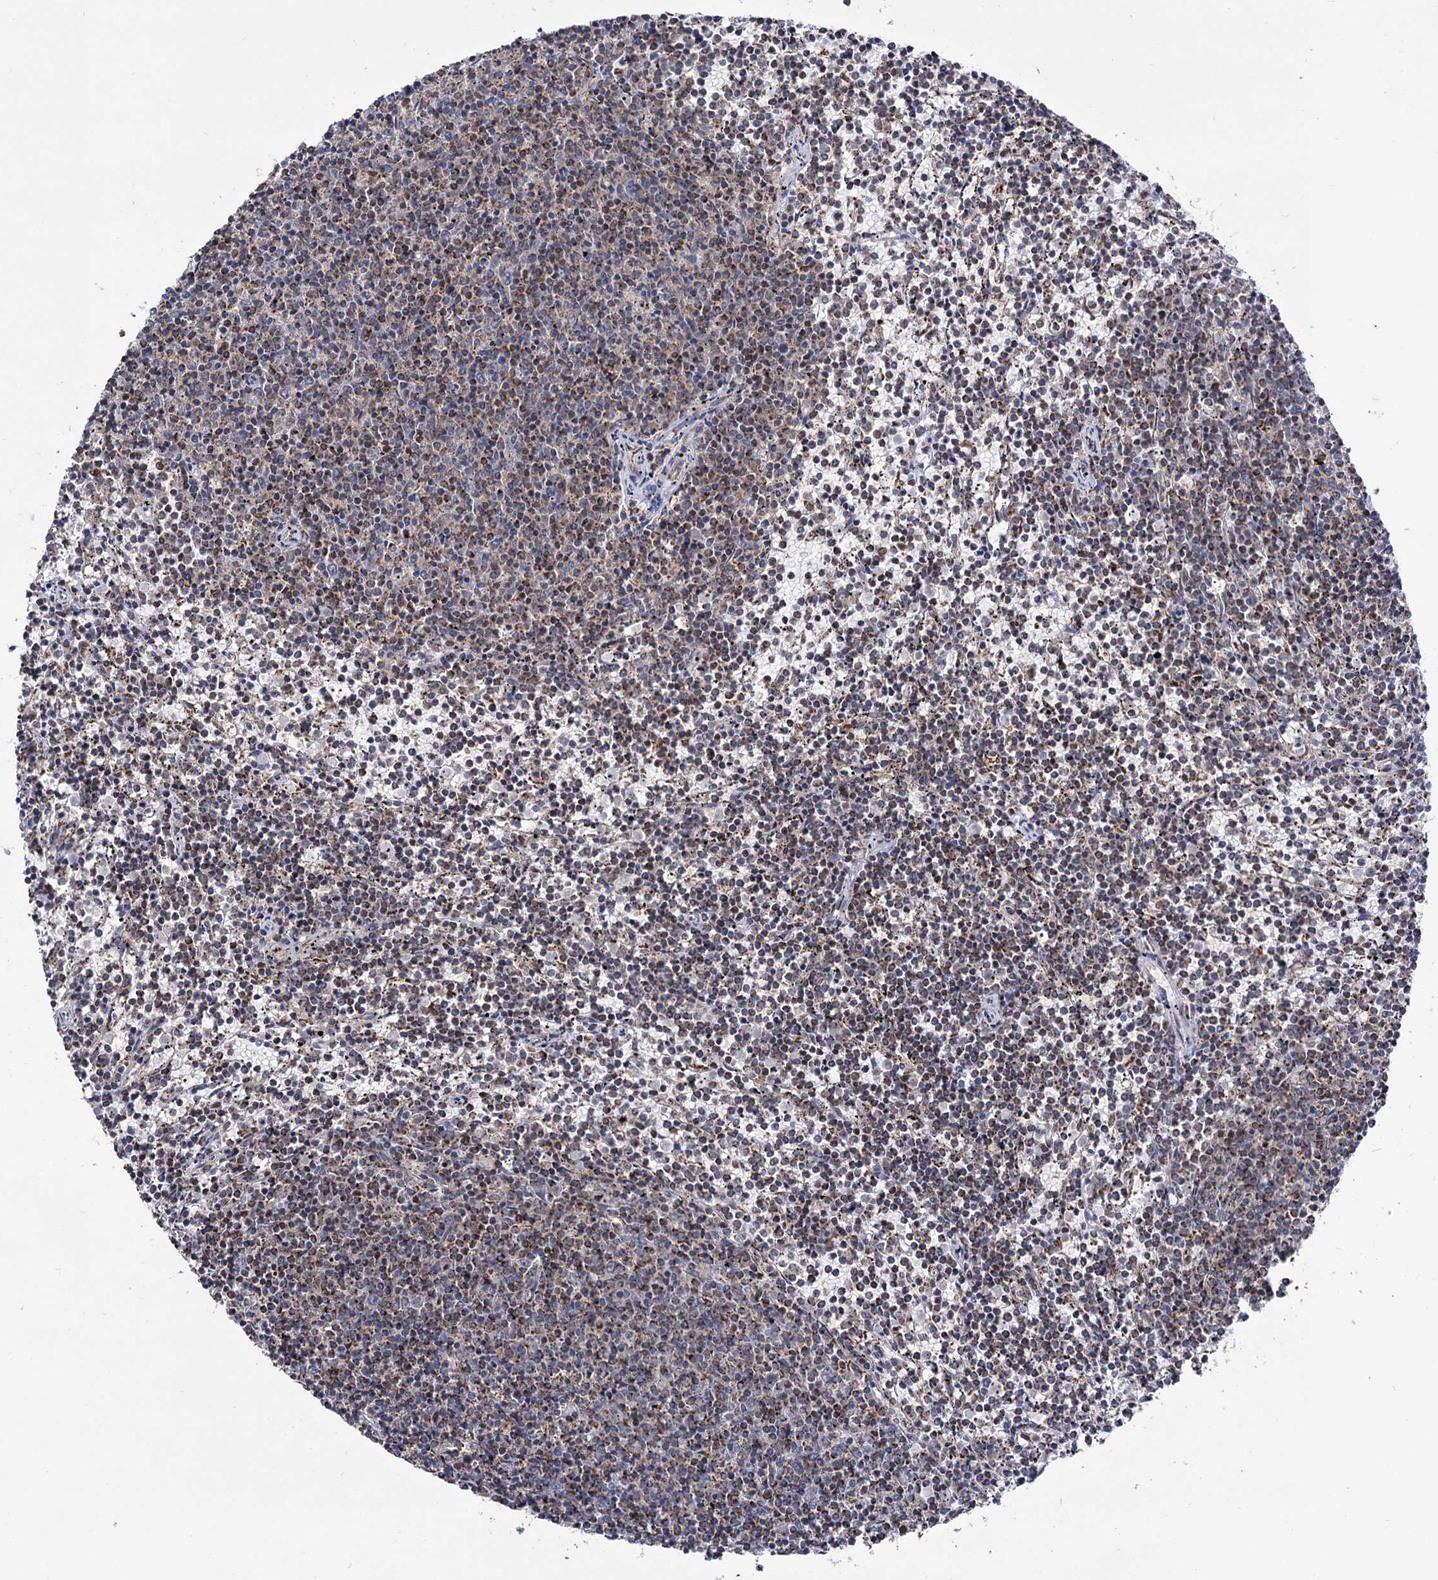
{"staining": {"intensity": "moderate", "quantity": "25%-75%", "location": "cytoplasmic/membranous"}, "tissue": "lymphoma", "cell_type": "Tumor cells", "image_type": "cancer", "snomed": [{"axis": "morphology", "description": "Malignant lymphoma, non-Hodgkin's type, Low grade"}, {"axis": "topography", "description": "Spleen"}], "caption": "Protein expression analysis of human malignant lymphoma, non-Hodgkin's type (low-grade) reveals moderate cytoplasmic/membranous positivity in about 25%-75% of tumor cells.", "gene": "ABHD10", "patient": {"sex": "female", "age": 50}}